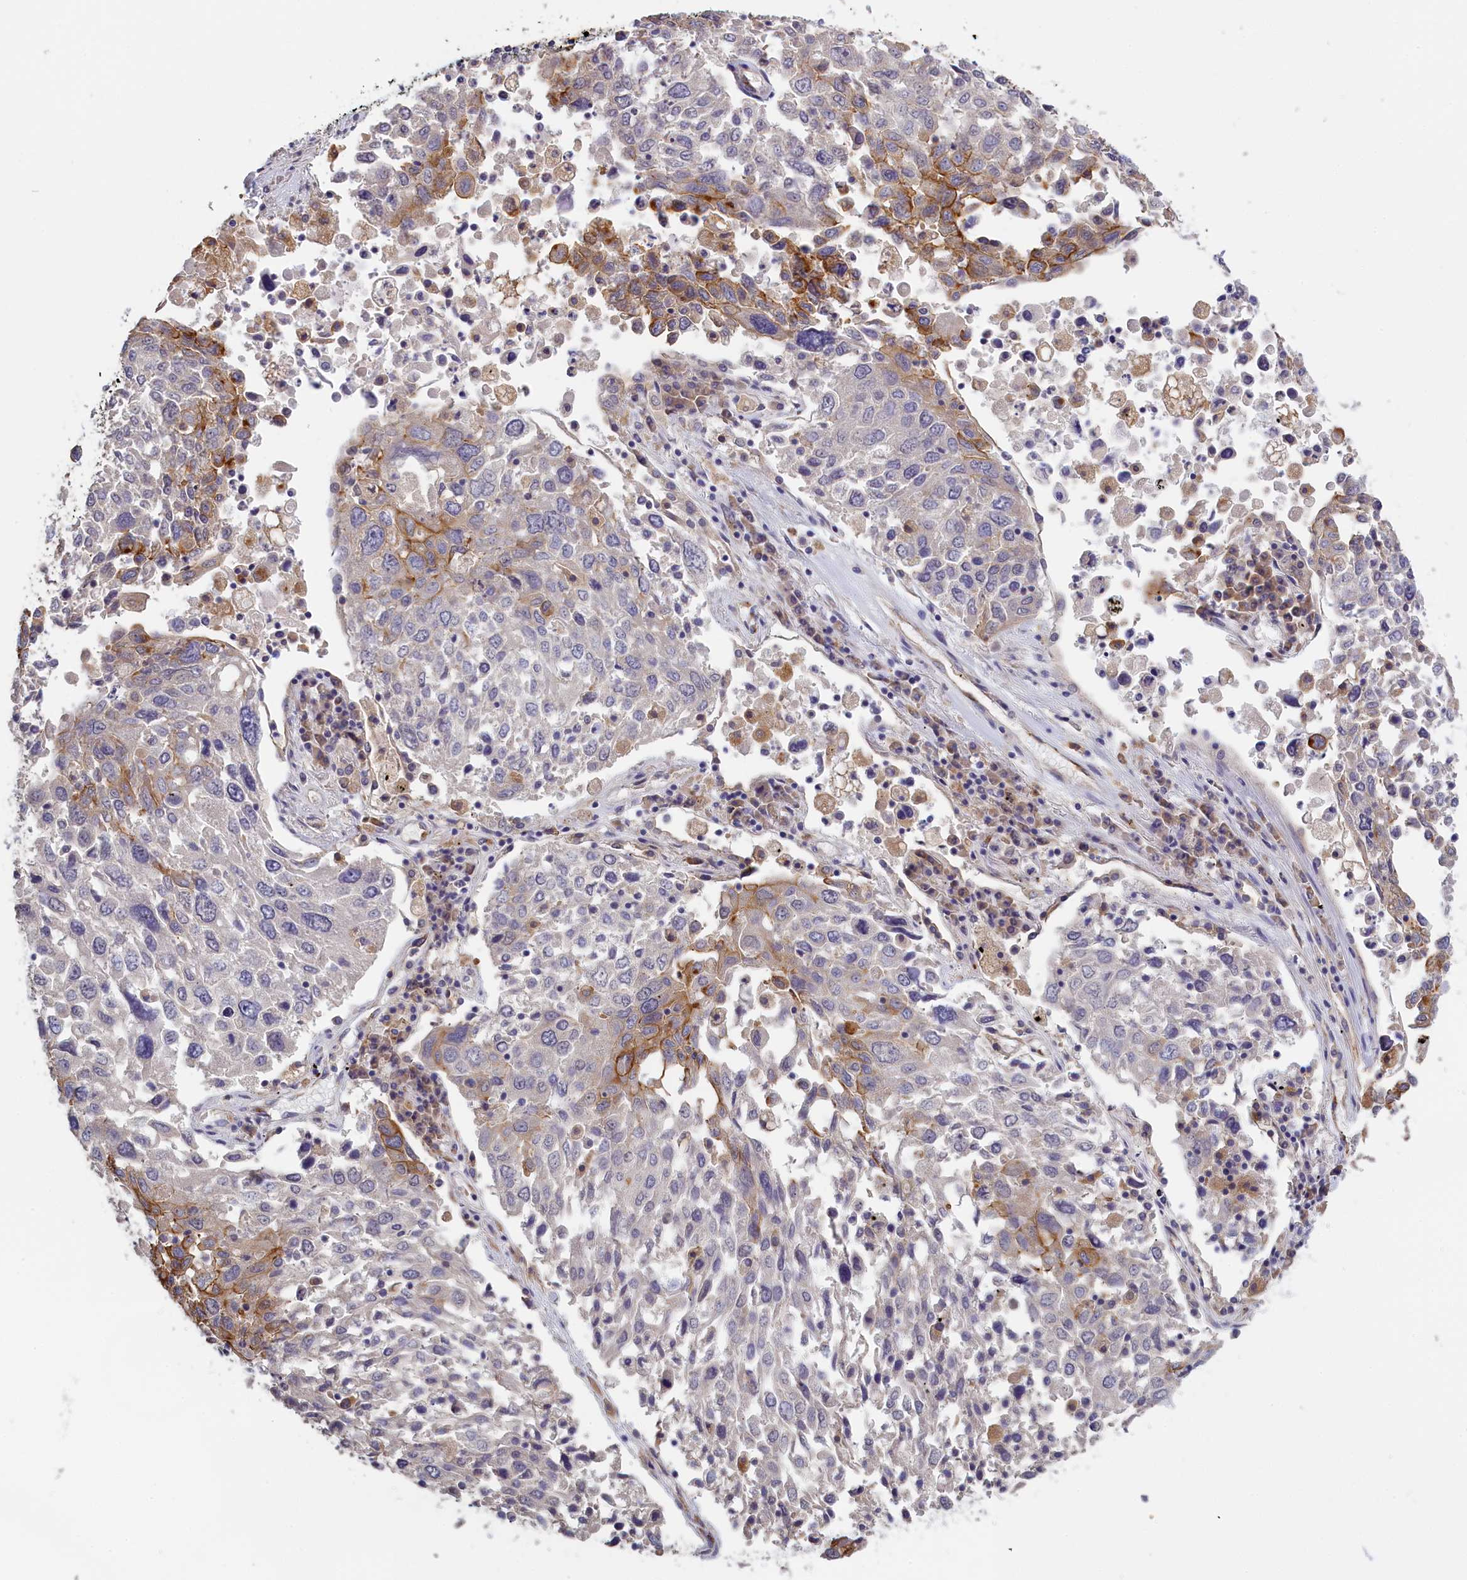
{"staining": {"intensity": "moderate", "quantity": "<25%", "location": "cytoplasmic/membranous"}, "tissue": "lung cancer", "cell_type": "Tumor cells", "image_type": "cancer", "snomed": [{"axis": "morphology", "description": "Squamous cell carcinoma, NOS"}, {"axis": "topography", "description": "Lung"}], "caption": "A histopathology image showing moderate cytoplasmic/membranous staining in approximately <25% of tumor cells in lung cancer, as visualized by brown immunohistochemical staining.", "gene": "COL19A1", "patient": {"sex": "male", "age": 65}}